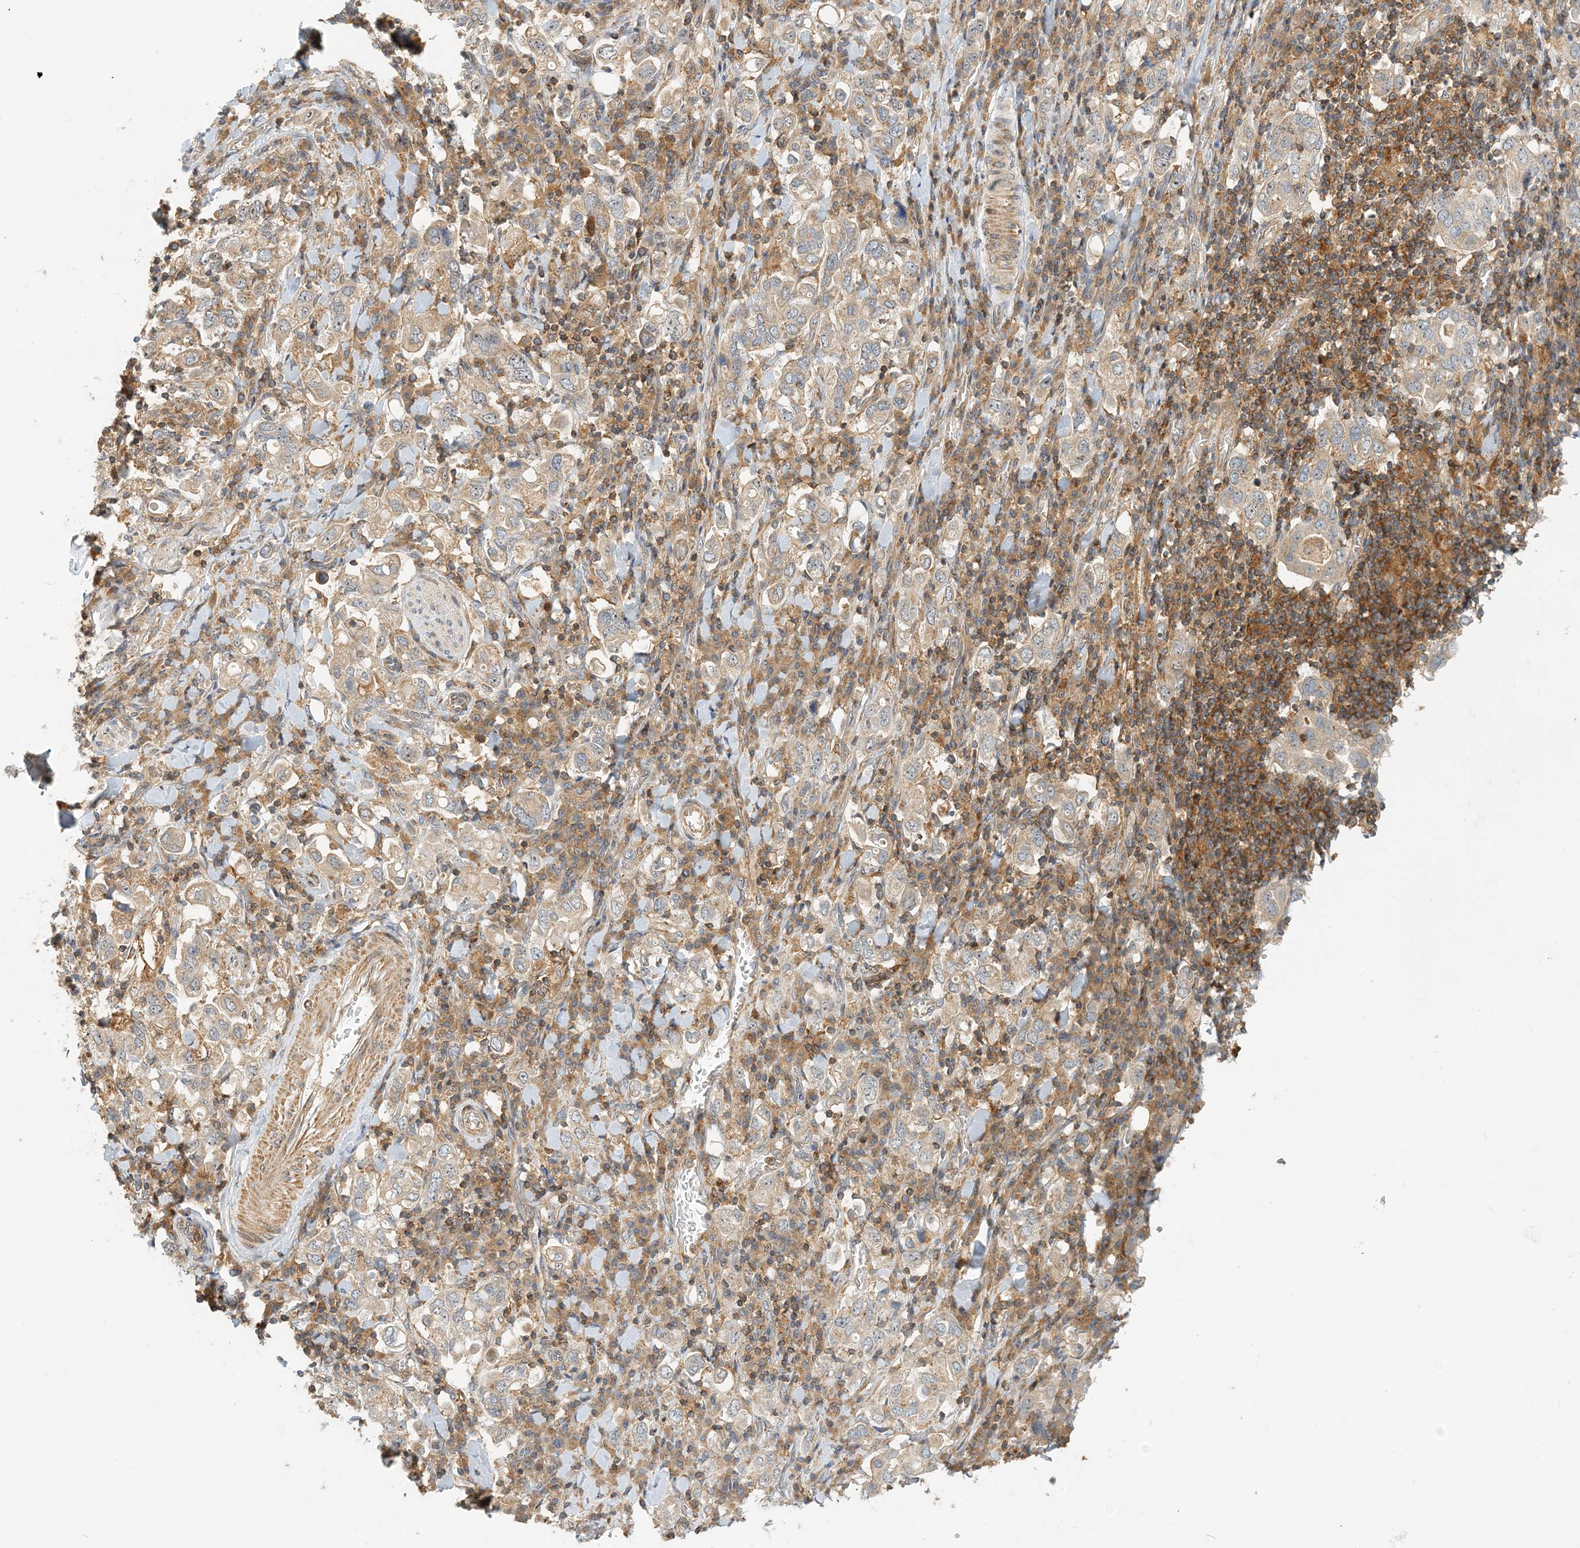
{"staining": {"intensity": "weak", "quantity": ">75%", "location": "cytoplasmic/membranous"}, "tissue": "stomach cancer", "cell_type": "Tumor cells", "image_type": "cancer", "snomed": [{"axis": "morphology", "description": "Adenocarcinoma, NOS"}, {"axis": "topography", "description": "Stomach, upper"}], "caption": "Stomach cancer (adenocarcinoma) stained with immunohistochemistry shows weak cytoplasmic/membranous positivity in approximately >75% of tumor cells.", "gene": "COLEC11", "patient": {"sex": "male", "age": 62}}